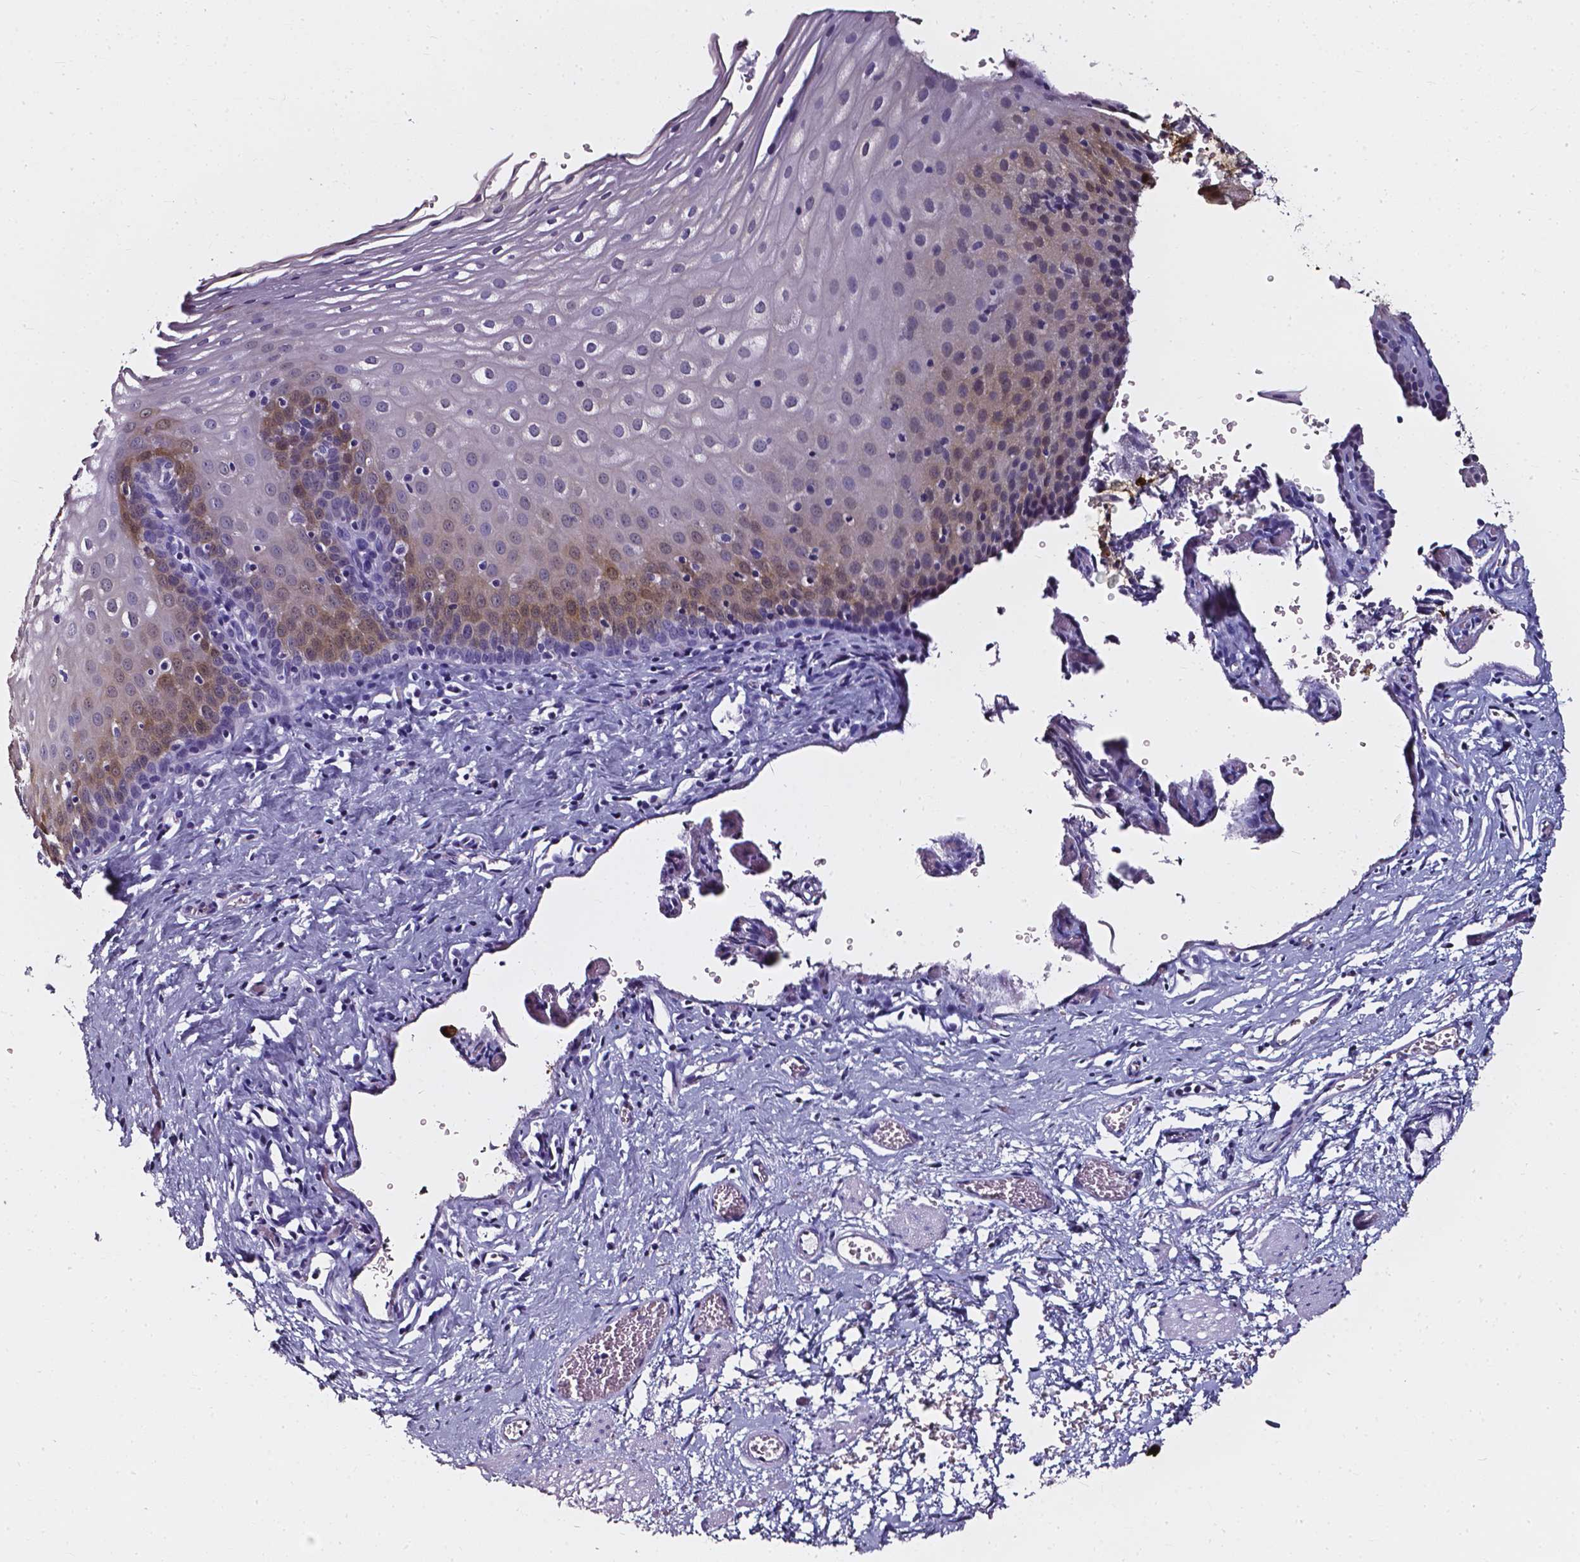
{"staining": {"intensity": "moderate", "quantity": "25%-75%", "location": "cytoplasmic/membranous,nuclear"}, "tissue": "esophagus", "cell_type": "Squamous epithelial cells", "image_type": "normal", "snomed": [{"axis": "morphology", "description": "Normal tissue, NOS"}, {"axis": "topography", "description": "Esophagus"}], "caption": "Protein expression analysis of benign esophagus displays moderate cytoplasmic/membranous,nuclear expression in about 25%-75% of squamous epithelial cells.", "gene": "AKR1B10", "patient": {"sex": "male", "age": 68}}